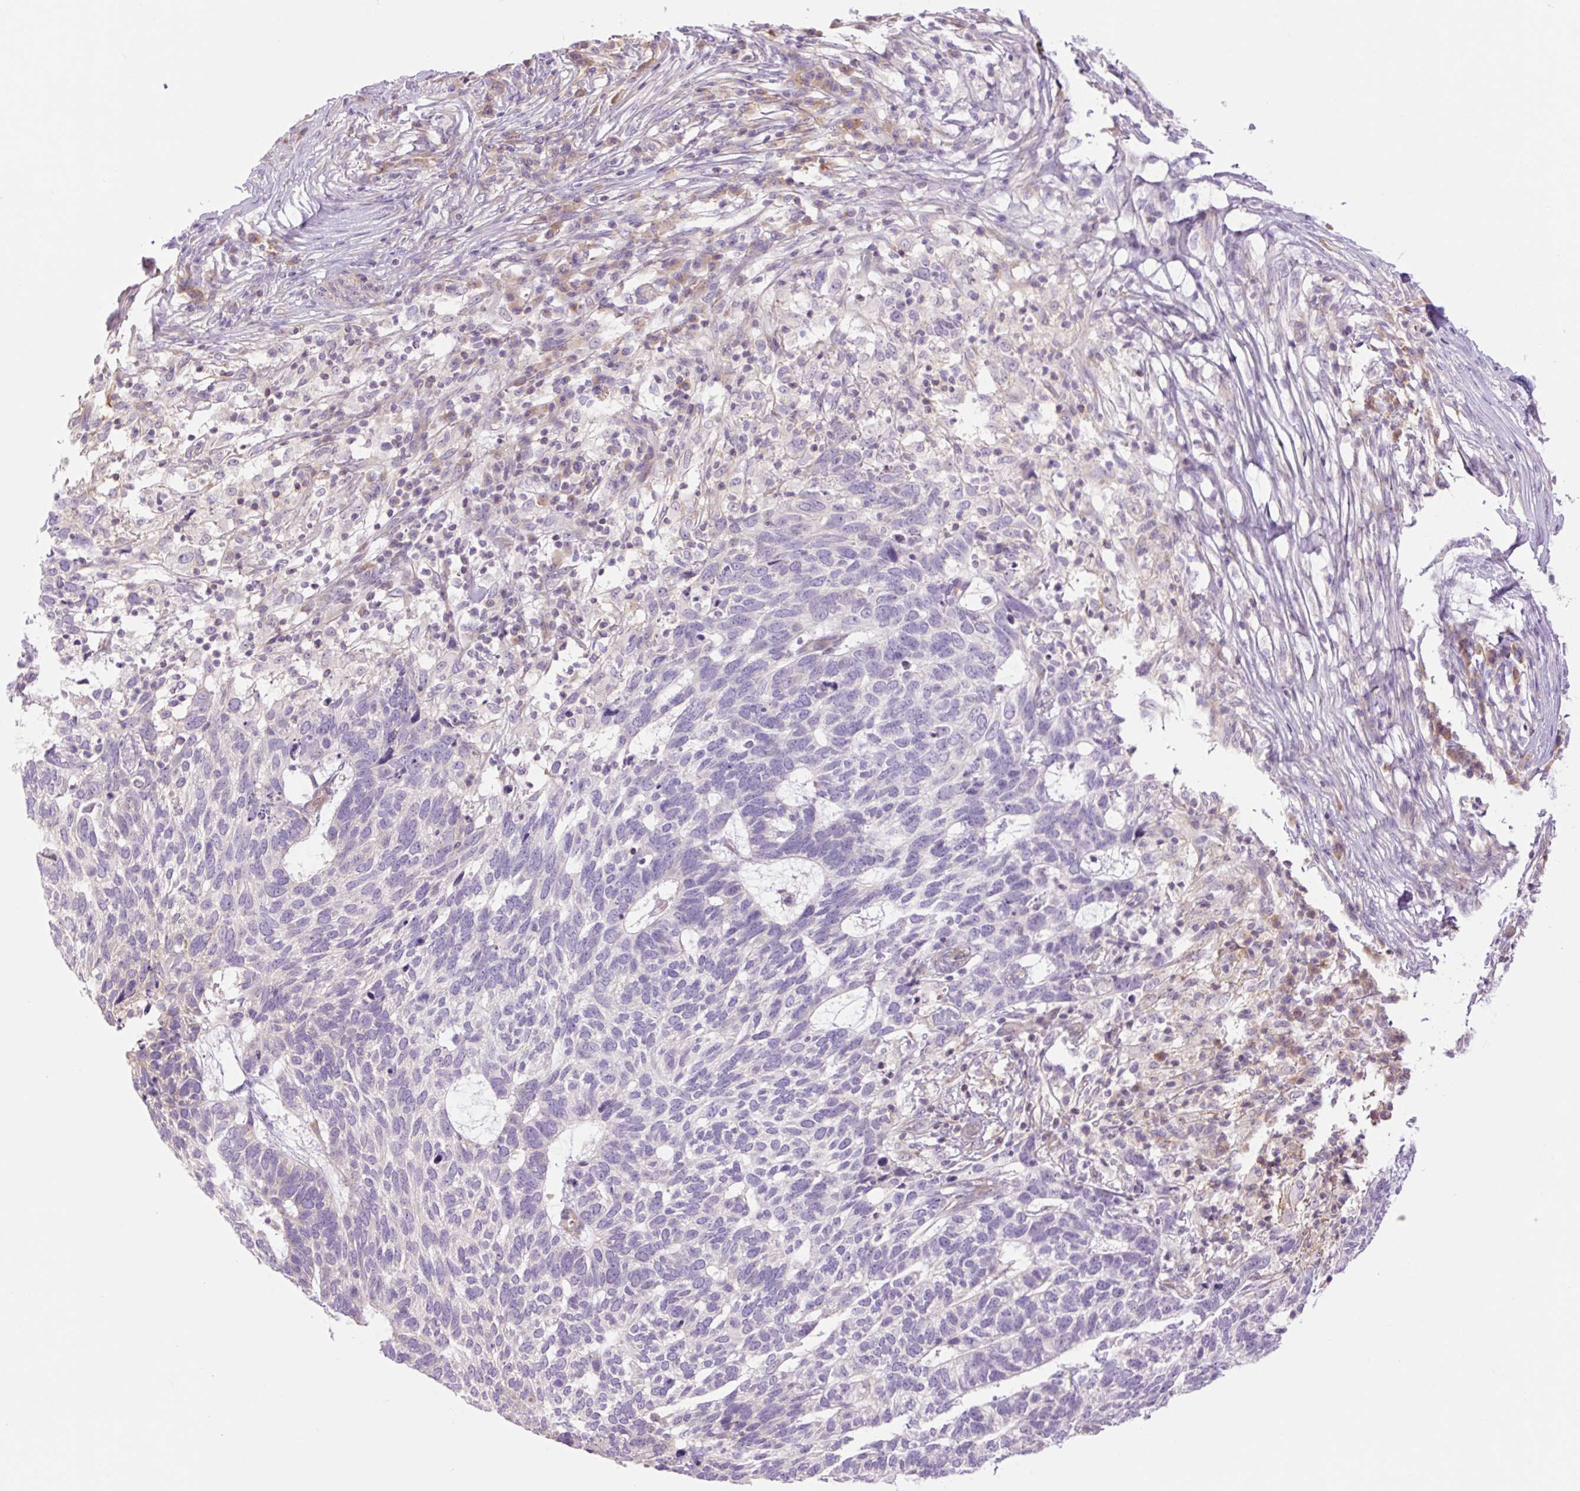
{"staining": {"intensity": "negative", "quantity": "none", "location": "none"}, "tissue": "skin cancer", "cell_type": "Tumor cells", "image_type": "cancer", "snomed": [{"axis": "morphology", "description": "Basal cell carcinoma"}, {"axis": "topography", "description": "Skin"}], "caption": "Immunohistochemical staining of basal cell carcinoma (skin) exhibits no significant expression in tumor cells.", "gene": "GRID2", "patient": {"sex": "female", "age": 65}}